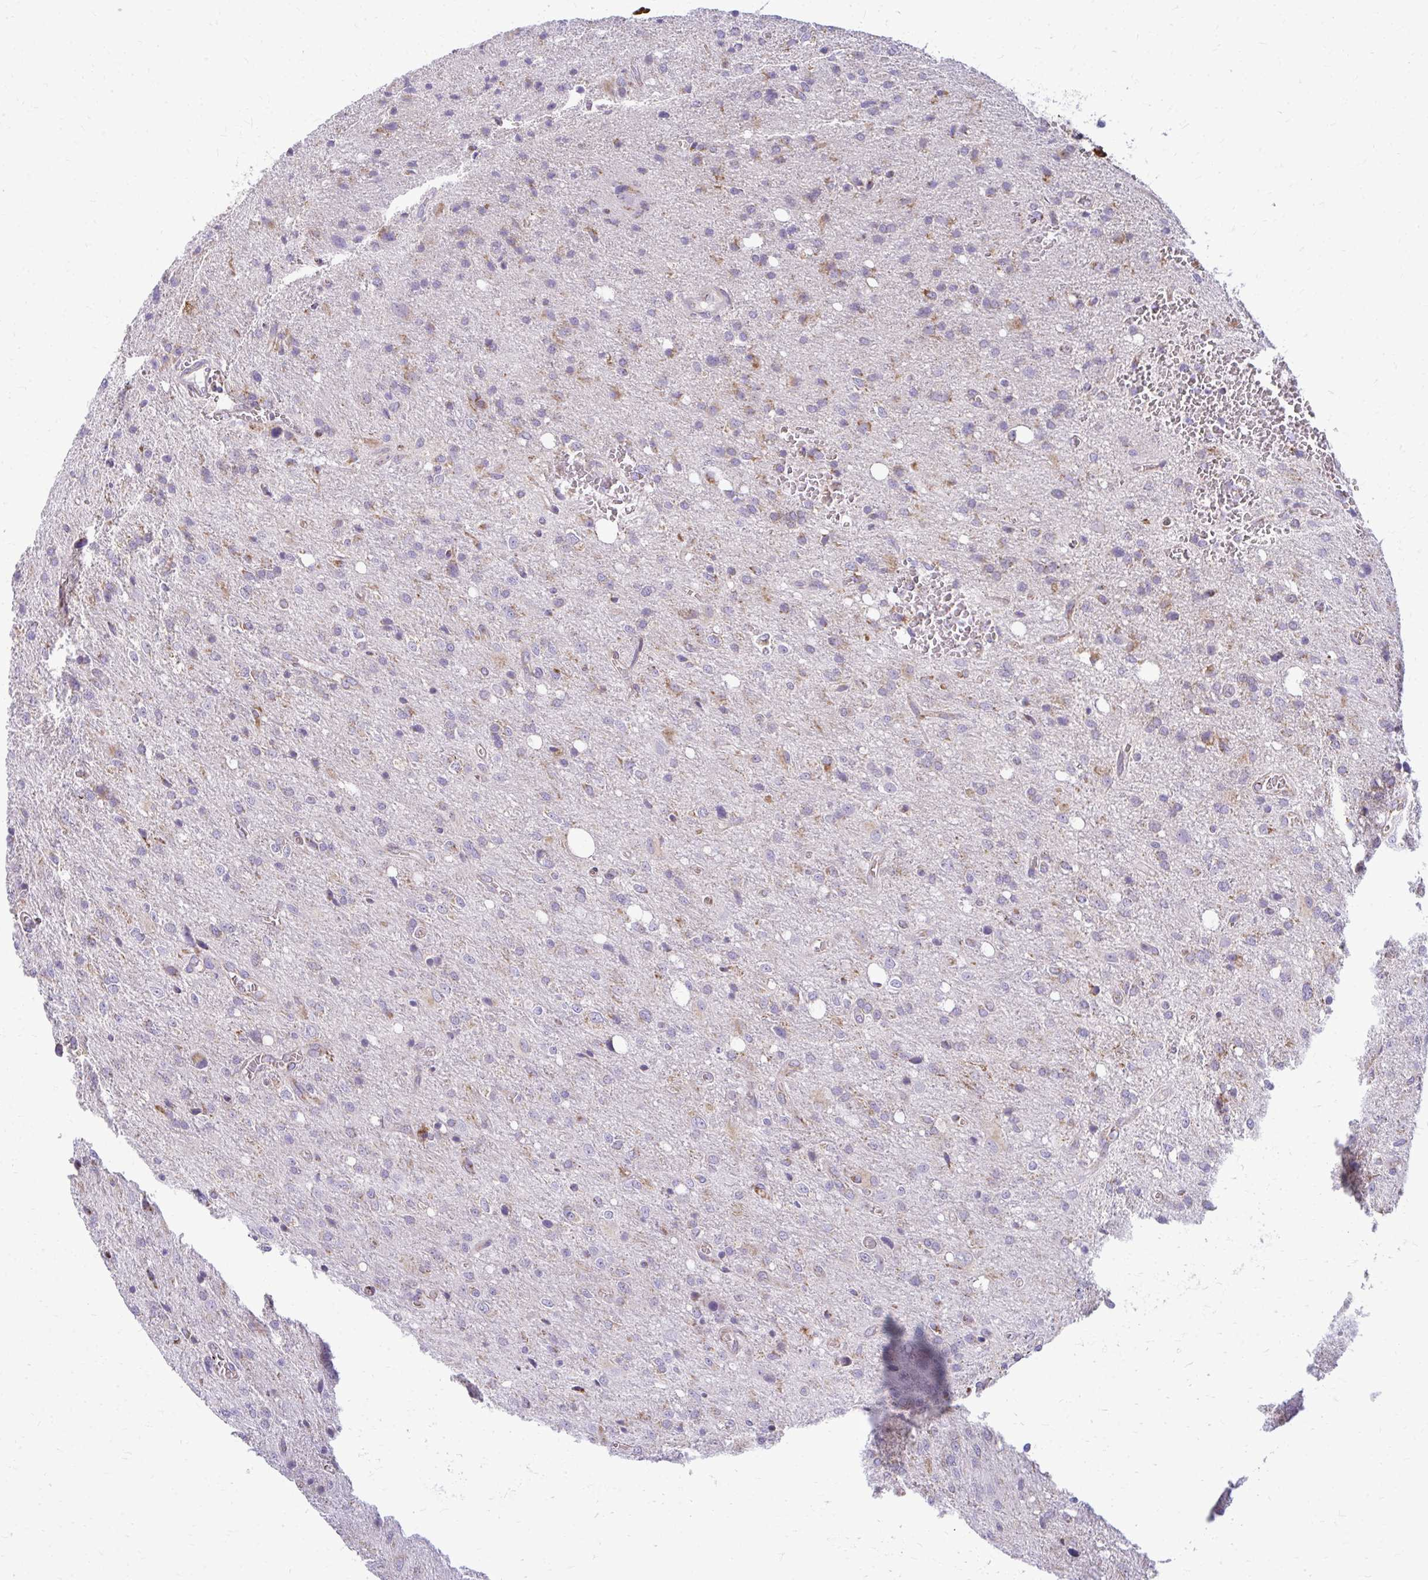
{"staining": {"intensity": "negative", "quantity": "none", "location": "none"}, "tissue": "glioma", "cell_type": "Tumor cells", "image_type": "cancer", "snomed": [{"axis": "morphology", "description": "Glioma, malignant, Low grade"}, {"axis": "topography", "description": "Brain"}], "caption": "The IHC micrograph has no significant expression in tumor cells of glioma tissue. (Brightfield microscopy of DAB (3,3'-diaminobenzidine) IHC at high magnification).", "gene": "IFIT1", "patient": {"sex": "male", "age": 66}}